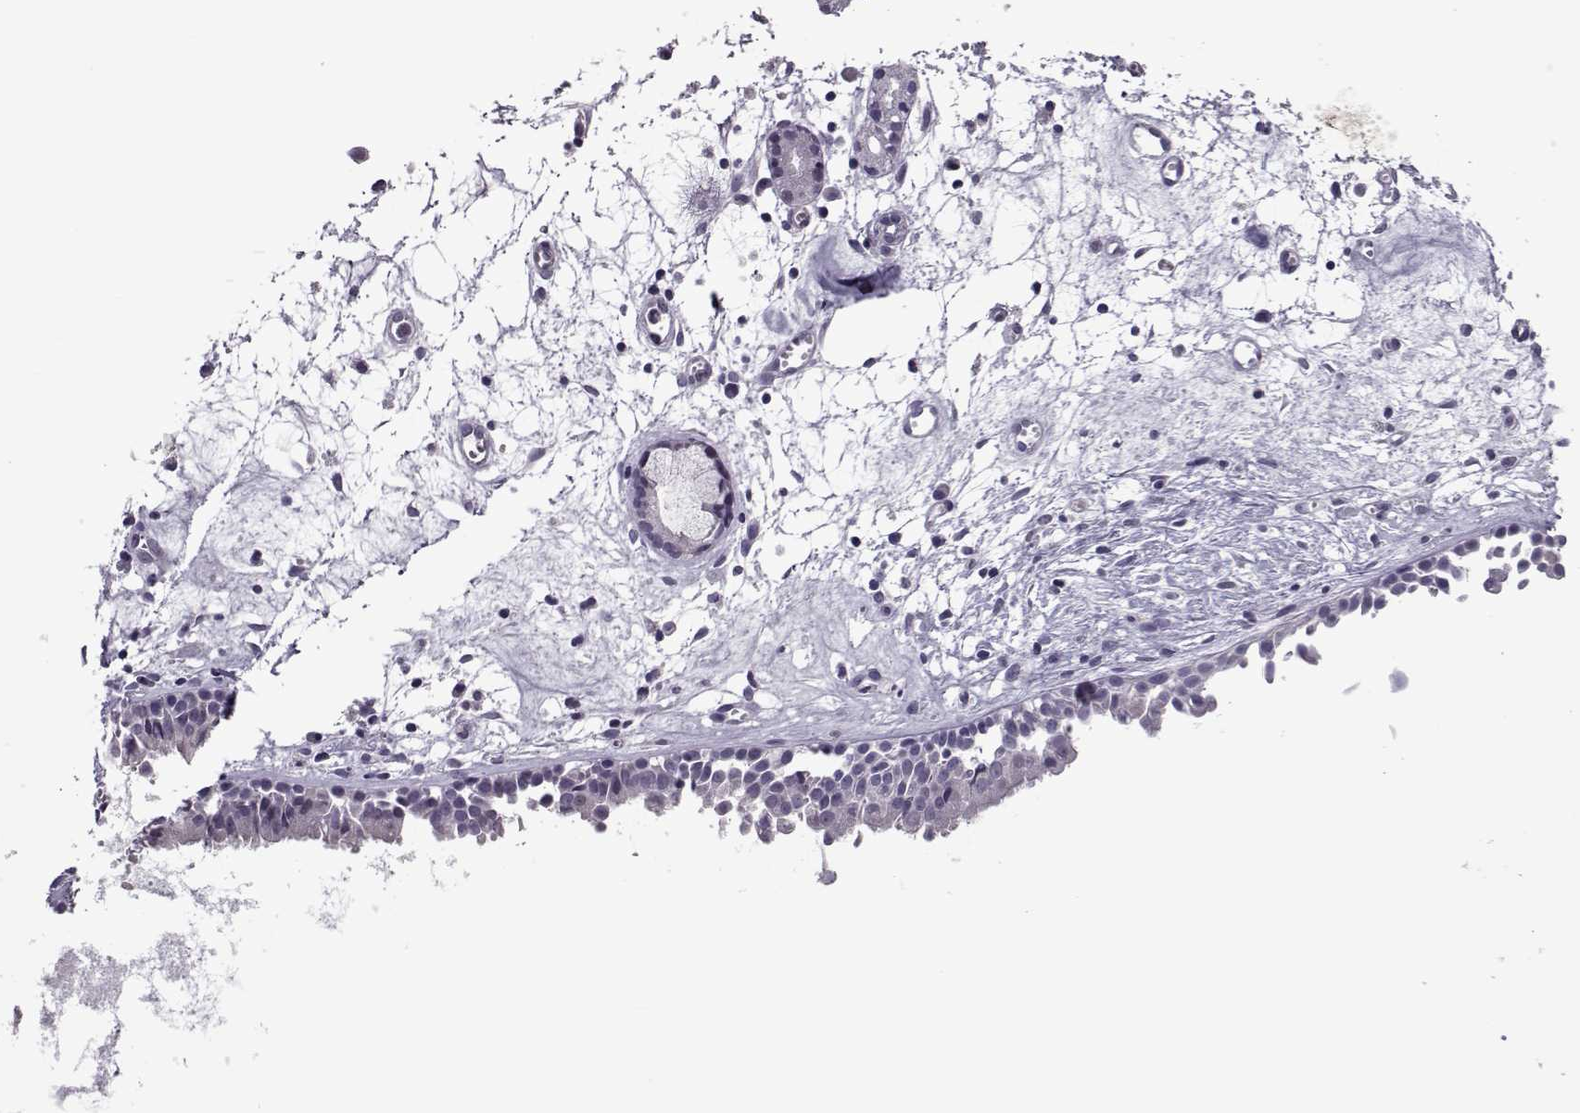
{"staining": {"intensity": "negative", "quantity": "none", "location": "none"}, "tissue": "nasopharynx", "cell_type": "Respiratory epithelial cells", "image_type": "normal", "snomed": [{"axis": "morphology", "description": "Normal tissue, NOS"}, {"axis": "topography", "description": "Nasopharynx"}], "caption": "Nasopharynx was stained to show a protein in brown. There is no significant expression in respiratory epithelial cells. Nuclei are stained in blue.", "gene": "ASRGL1", "patient": {"sex": "male", "age": 61}}